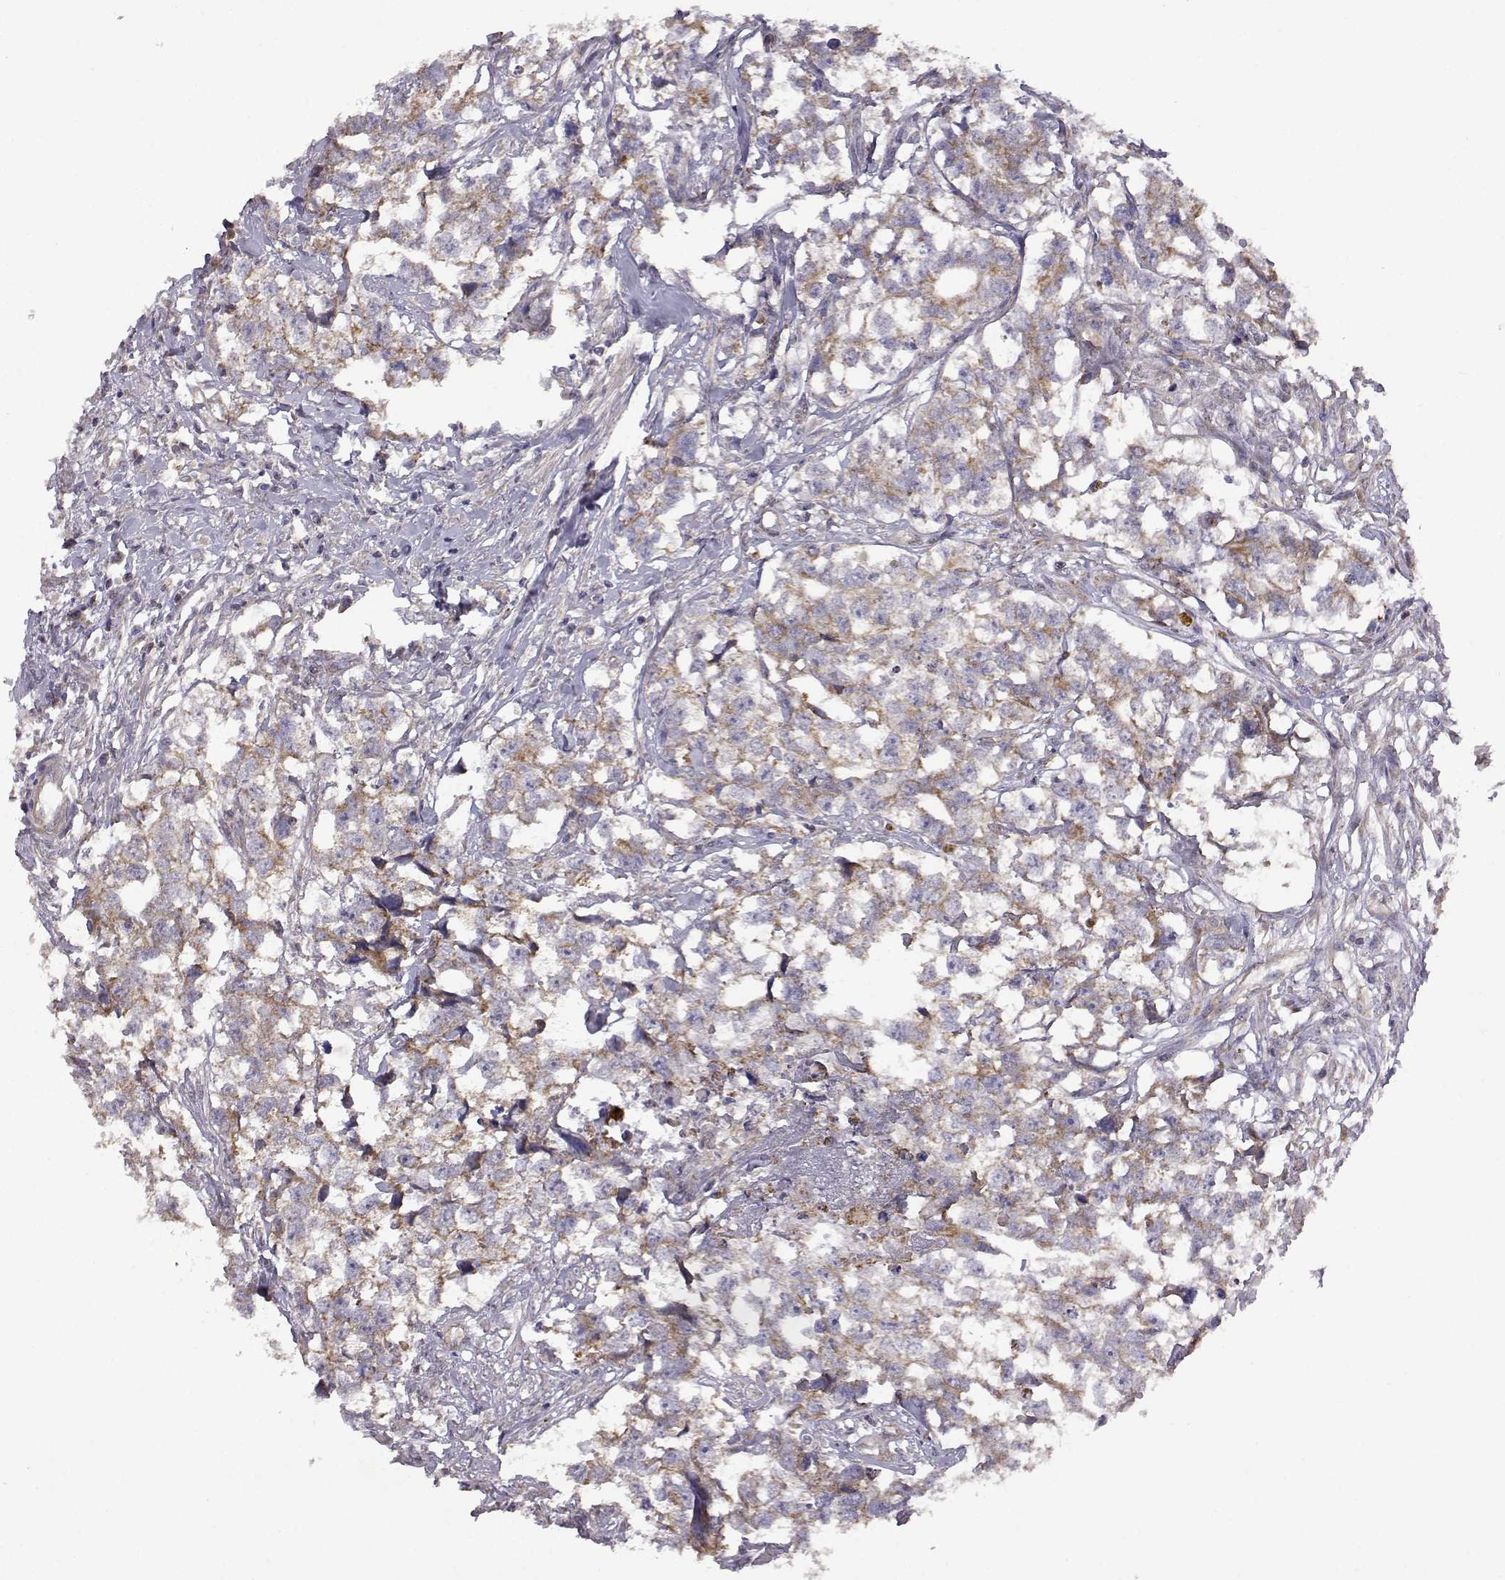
{"staining": {"intensity": "weak", "quantity": "25%-75%", "location": "cytoplasmic/membranous"}, "tissue": "testis cancer", "cell_type": "Tumor cells", "image_type": "cancer", "snomed": [{"axis": "morphology", "description": "Carcinoma, Embryonal, NOS"}, {"axis": "morphology", "description": "Teratoma, malignant, NOS"}, {"axis": "topography", "description": "Testis"}], "caption": "This is an image of immunohistochemistry staining of embryonal carcinoma (testis), which shows weak positivity in the cytoplasmic/membranous of tumor cells.", "gene": "DDC", "patient": {"sex": "male", "age": 44}}